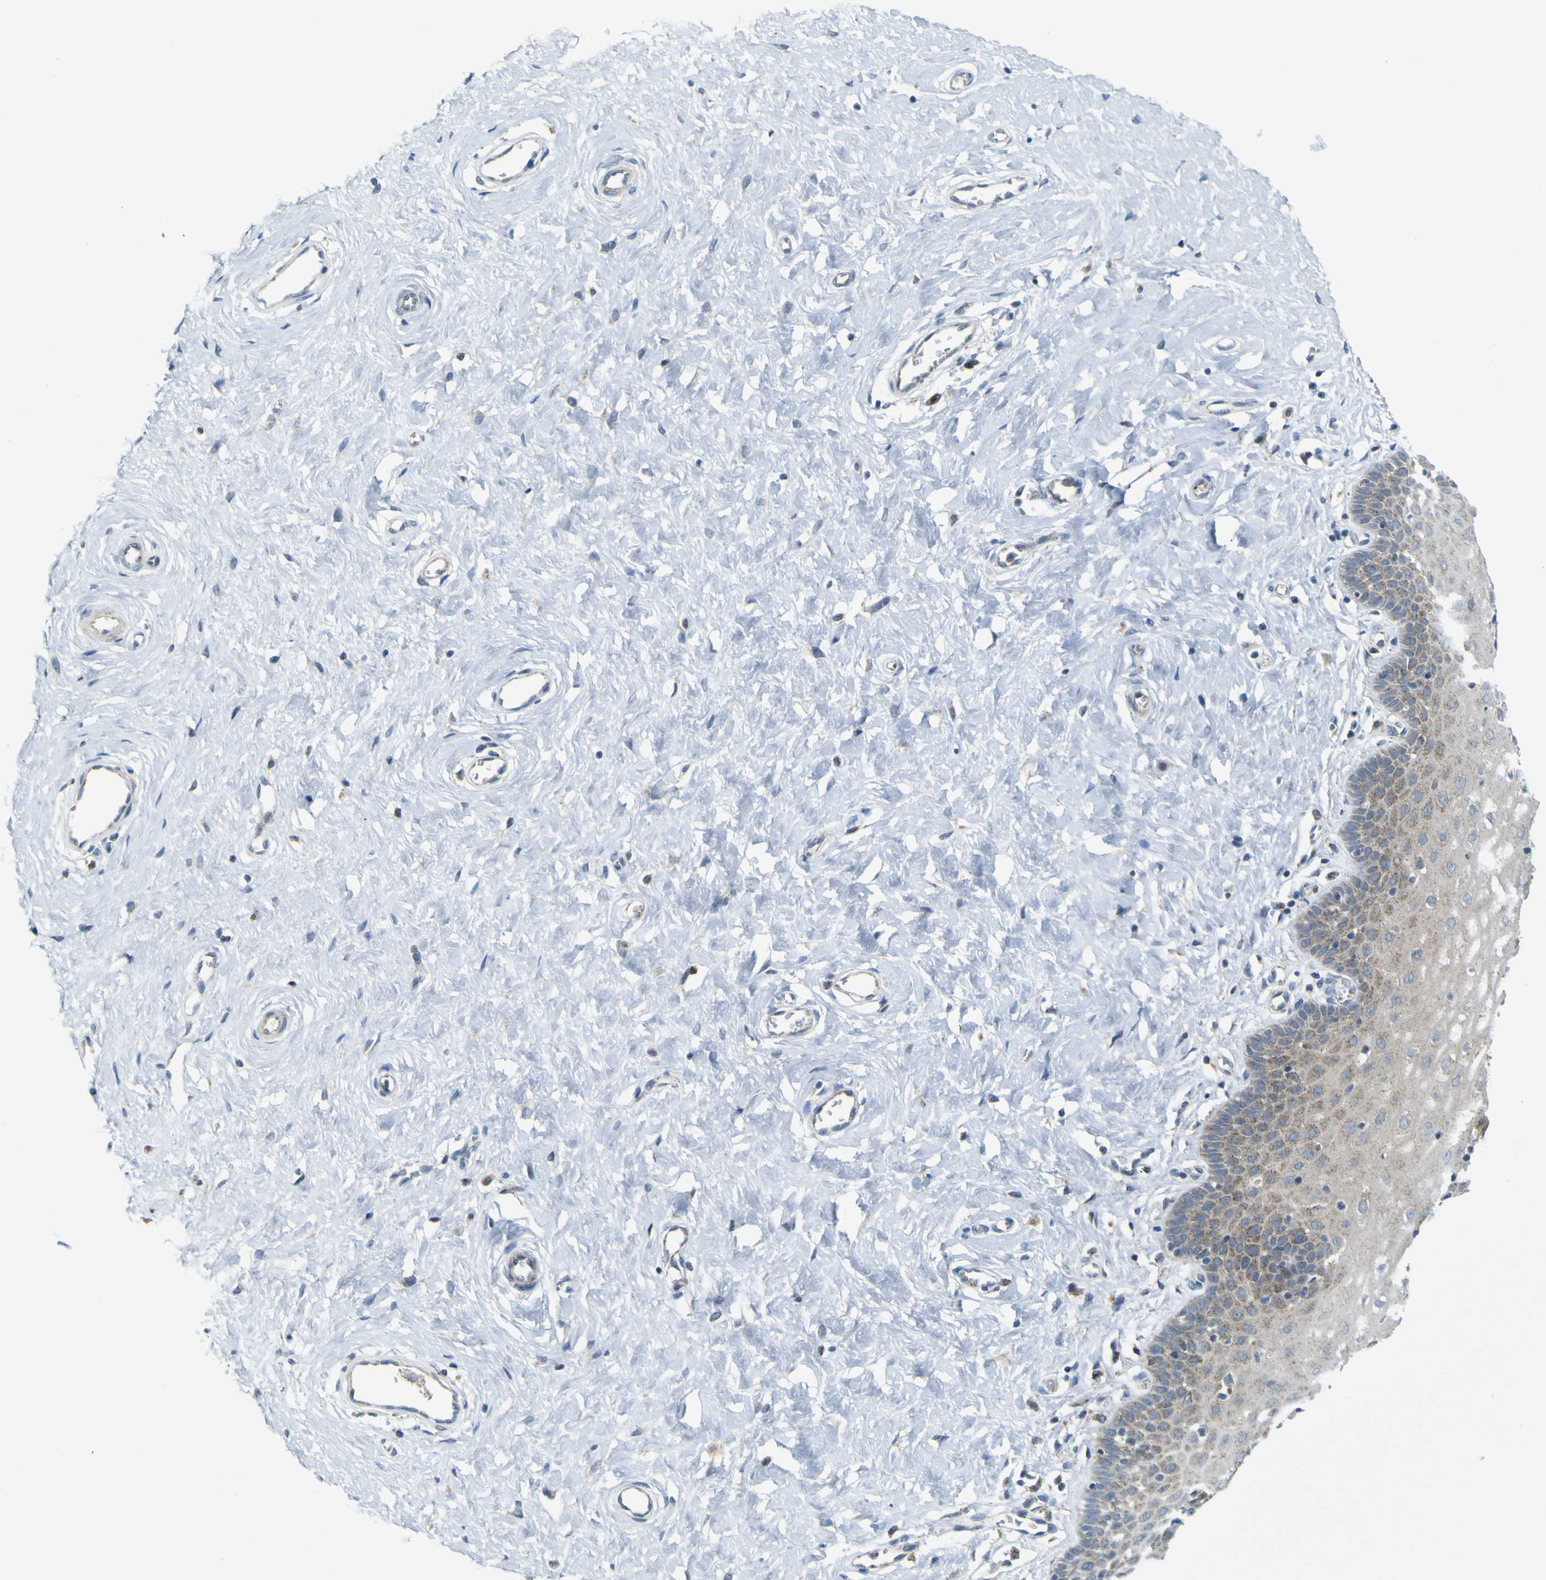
{"staining": {"intensity": "moderate", "quantity": ">75%", "location": "cytoplasmic/membranous"}, "tissue": "cervix", "cell_type": "Glandular cells", "image_type": "normal", "snomed": [{"axis": "morphology", "description": "Normal tissue, NOS"}, {"axis": "topography", "description": "Cervix"}], "caption": "Immunohistochemistry of benign cervix demonstrates medium levels of moderate cytoplasmic/membranous expression in approximately >75% of glandular cells. (IHC, brightfield microscopy, high magnification).", "gene": "ACBD5", "patient": {"sex": "female", "age": 55}}